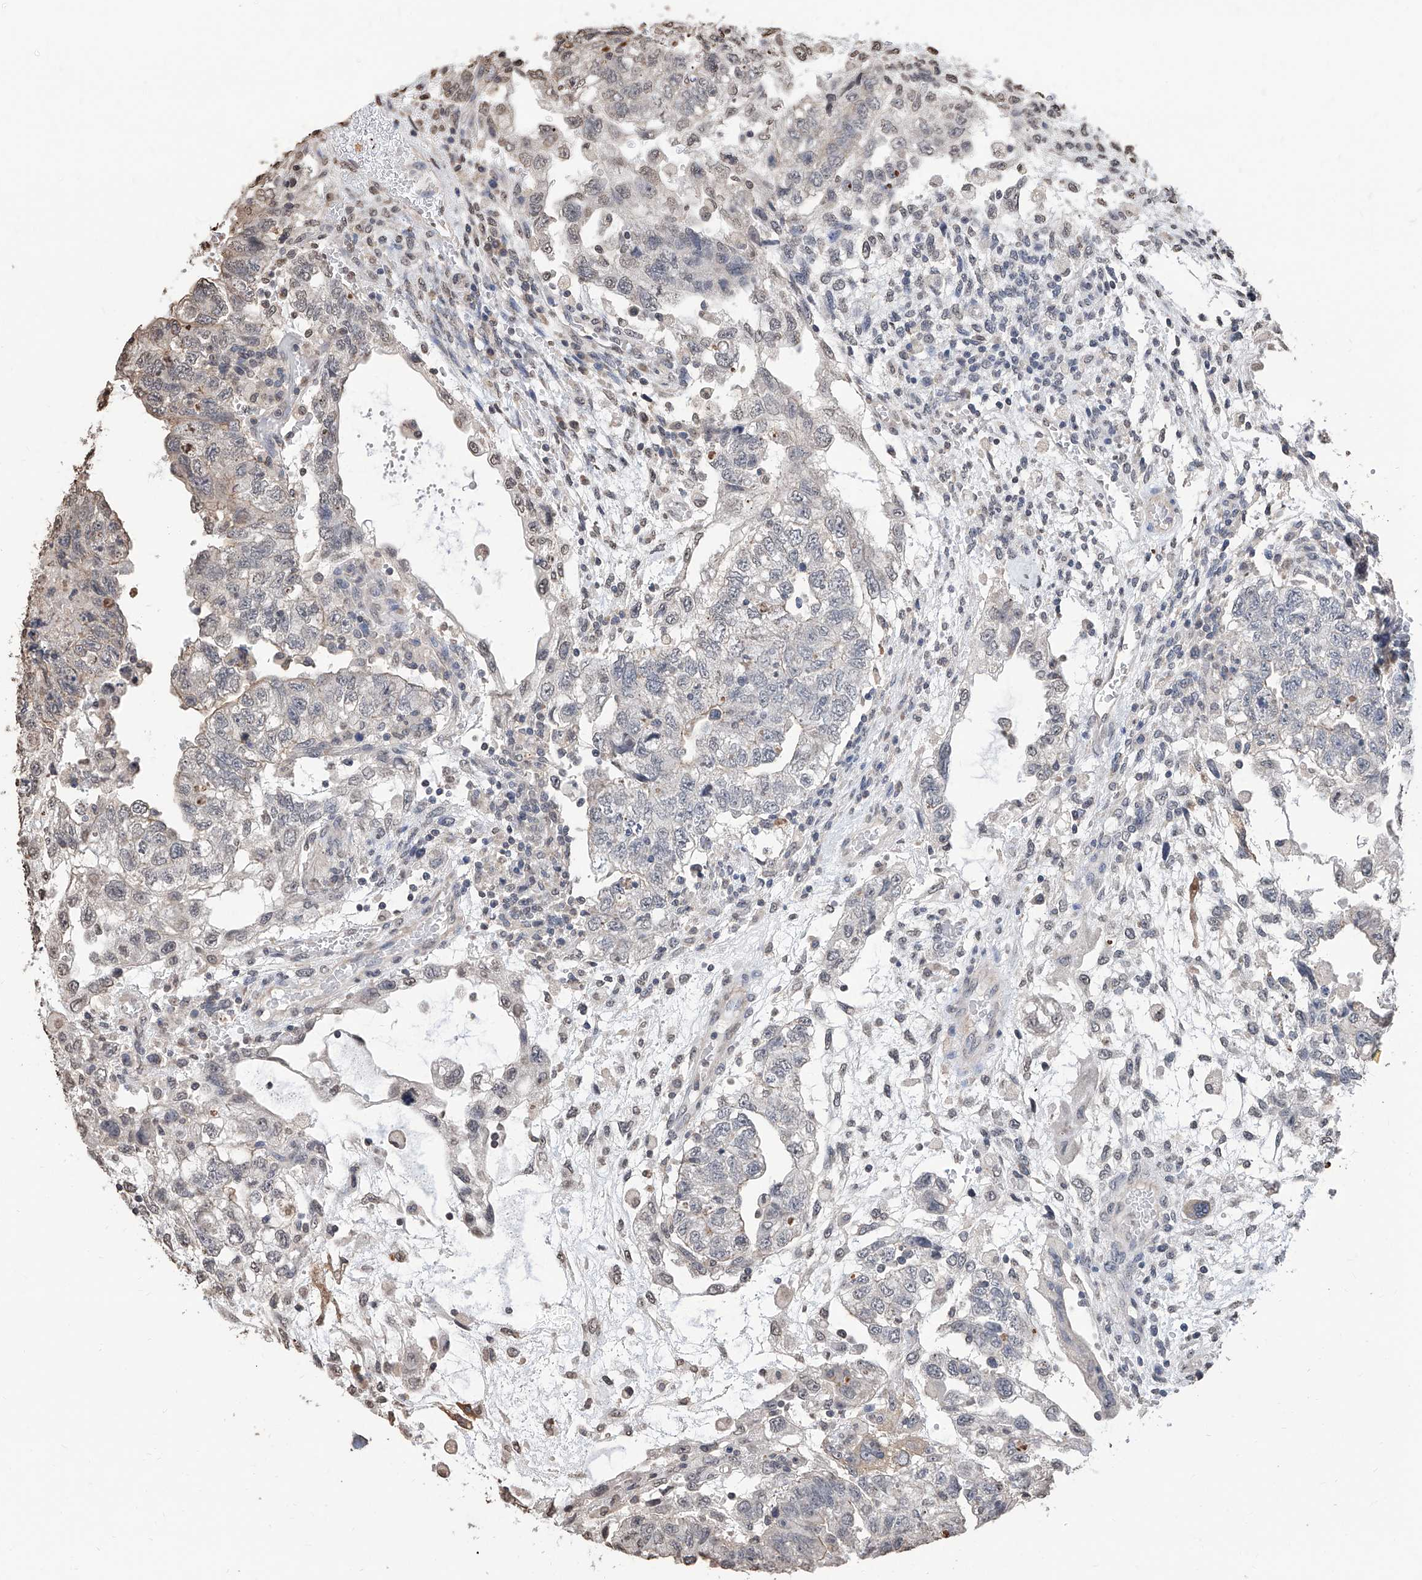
{"staining": {"intensity": "negative", "quantity": "none", "location": "none"}, "tissue": "testis cancer", "cell_type": "Tumor cells", "image_type": "cancer", "snomed": [{"axis": "morphology", "description": "Carcinoma, Embryonal, NOS"}, {"axis": "topography", "description": "Testis"}], "caption": "Immunohistochemical staining of human testis embryonal carcinoma demonstrates no significant staining in tumor cells.", "gene": "RP9", "patient": {"sex": "male", "age": 36}}